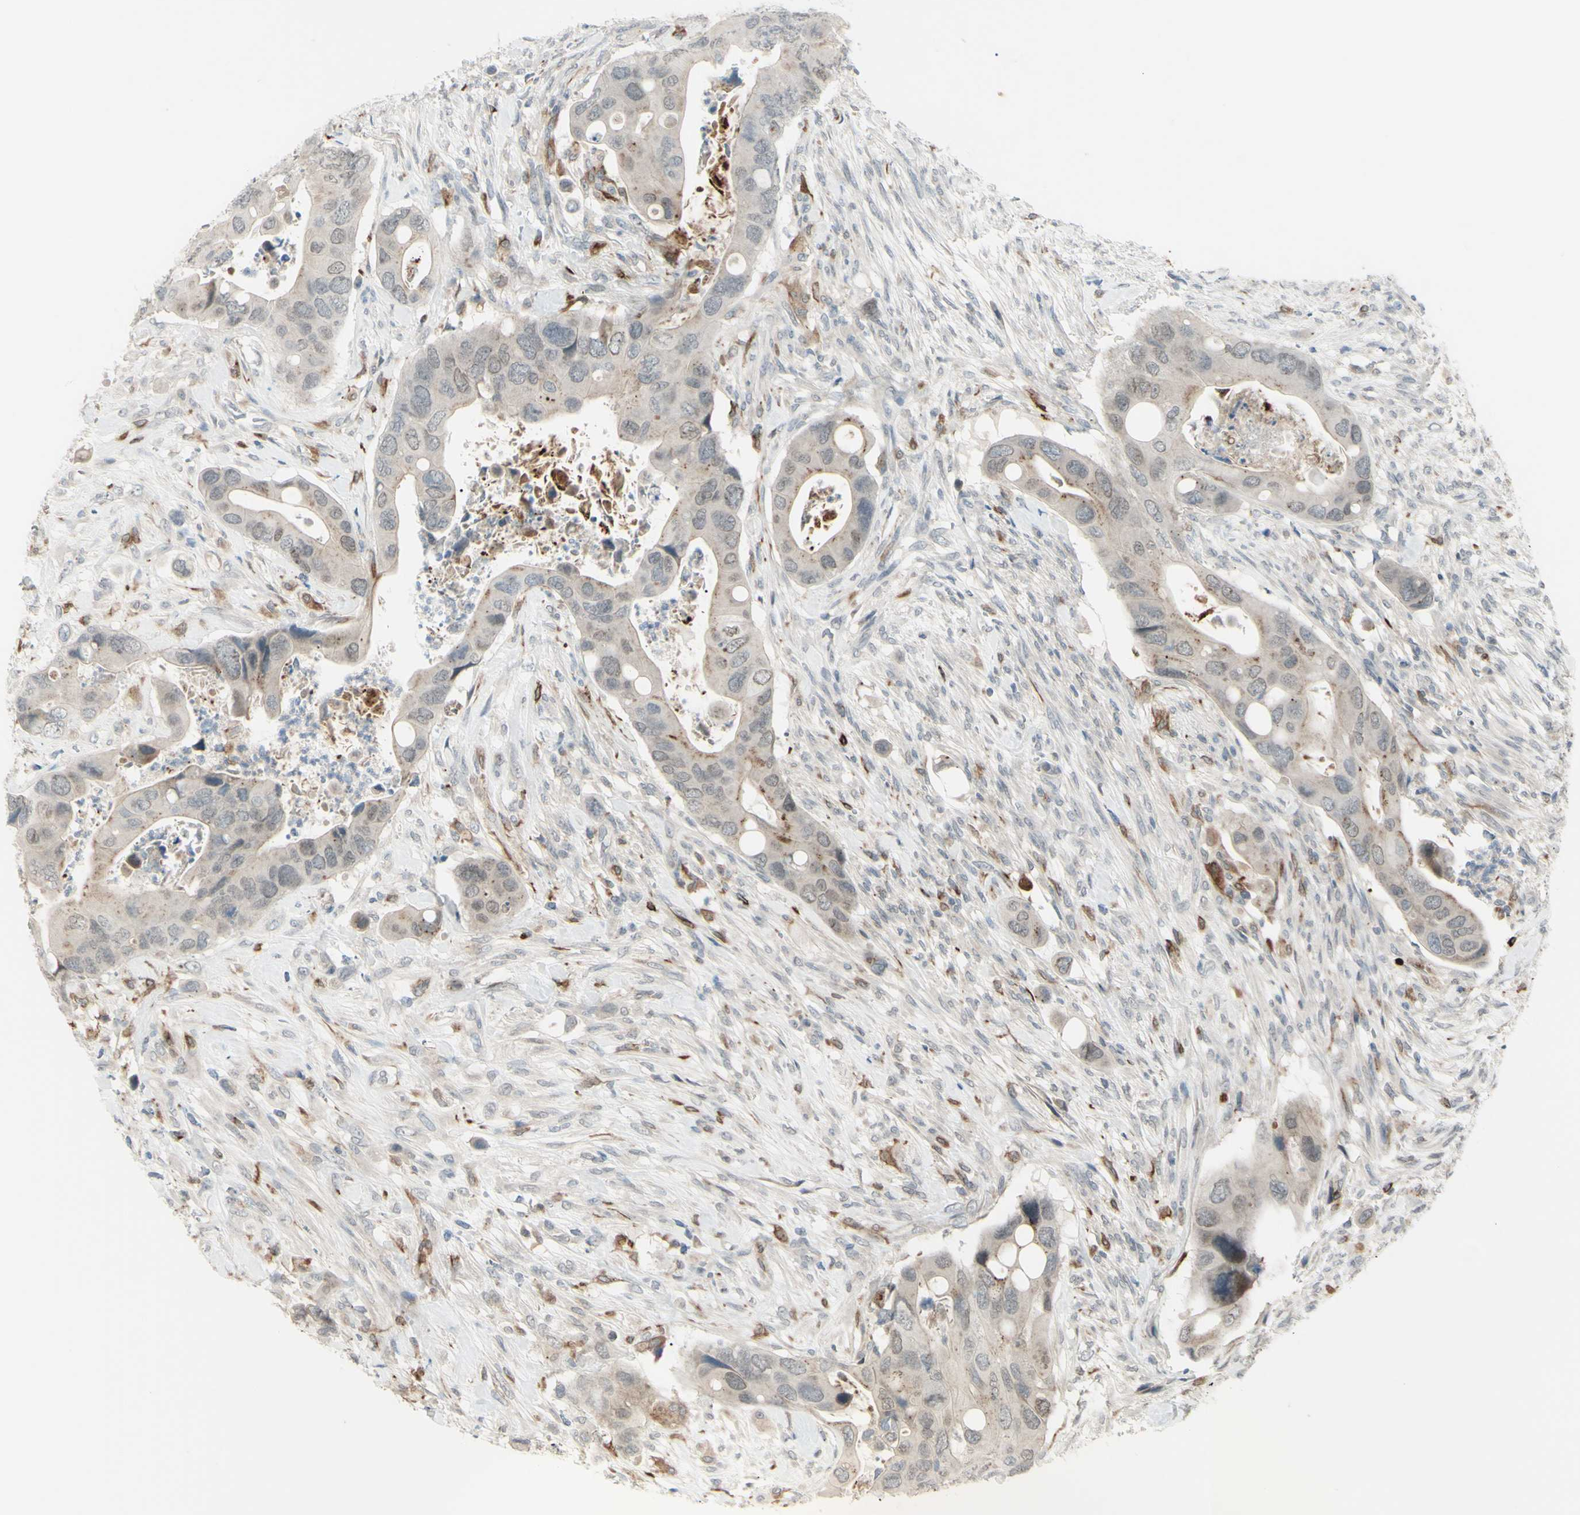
{"staining": {"intensity": "negative", "quantity": "none", "location": "none"}, "tissue": "colorectal cancer", "cell_type": "Tumor cells", "image_type": "cancer", "snomed": [{"axis": "morphology", "description": "Adenocarcinoma, NOS"}, {"axis": "topography", "description": "Rectum"}], "caption": "This is an IHC photomicrograph of colorectal cancer (adenocarcinoma). There is no staining in tumor cells.", "gene": "FGFR2", "patient": {"sex": "female", "age": 57}}